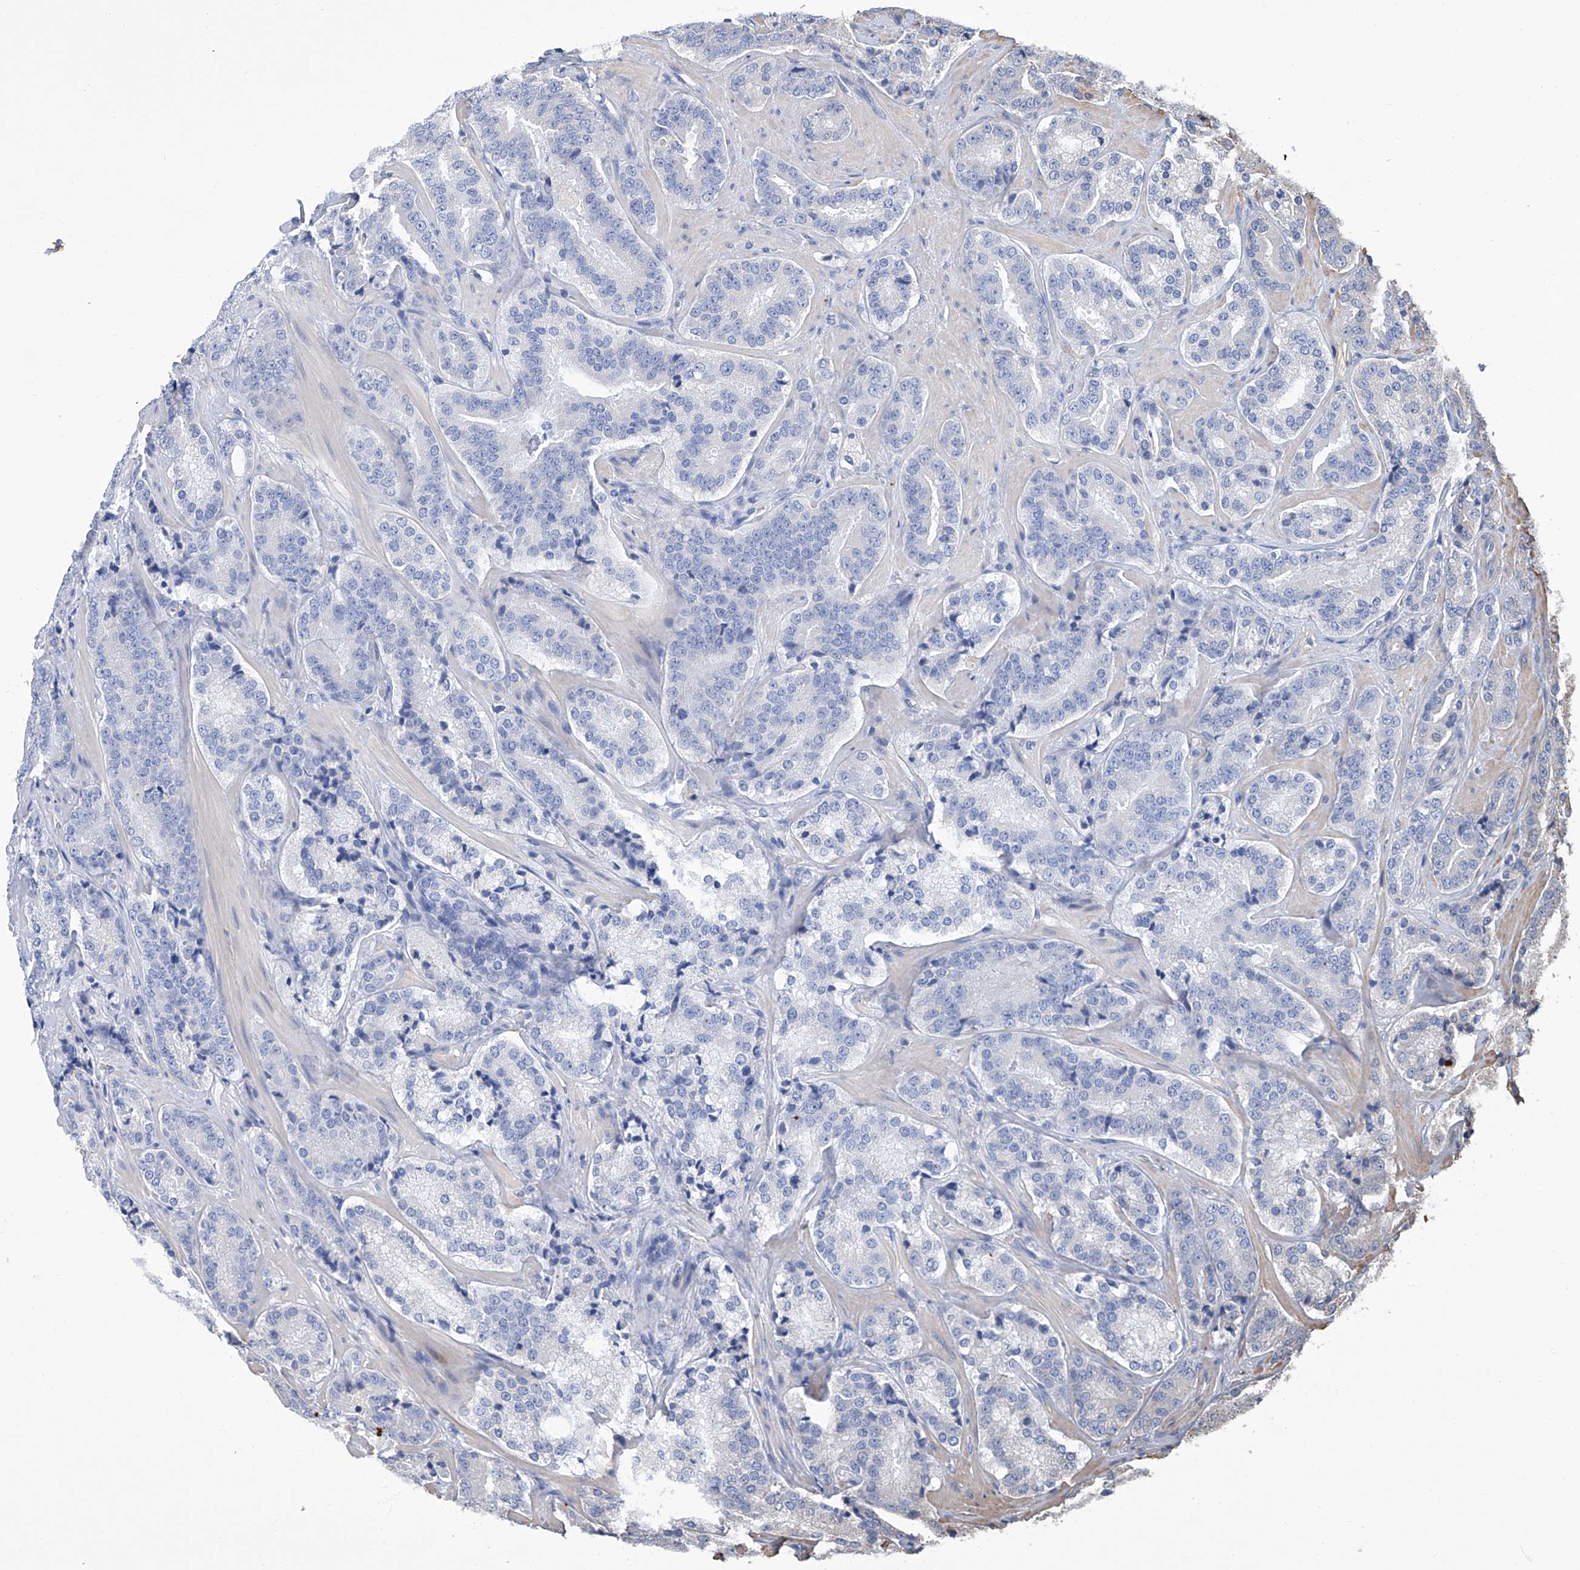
{"staining": {"intensity": "negative", "quantity": "none", "location": "none"}, "tissue": "prostate cancer", "cell_type": "Tumor cells", "image_type": "cancer", "snomed": [{"axis": "morphology", "description": "Adenocarcinoma, High grade"}, {"axis": "topography", "description": "Prostate"}], "caption": "Photomicrograph shows no protein positivity in tumor cells of prostate adenocarcinoma (high-grade) tissue.", "gene": "GPT", "patient": {"sex": "male", "age": 60}}